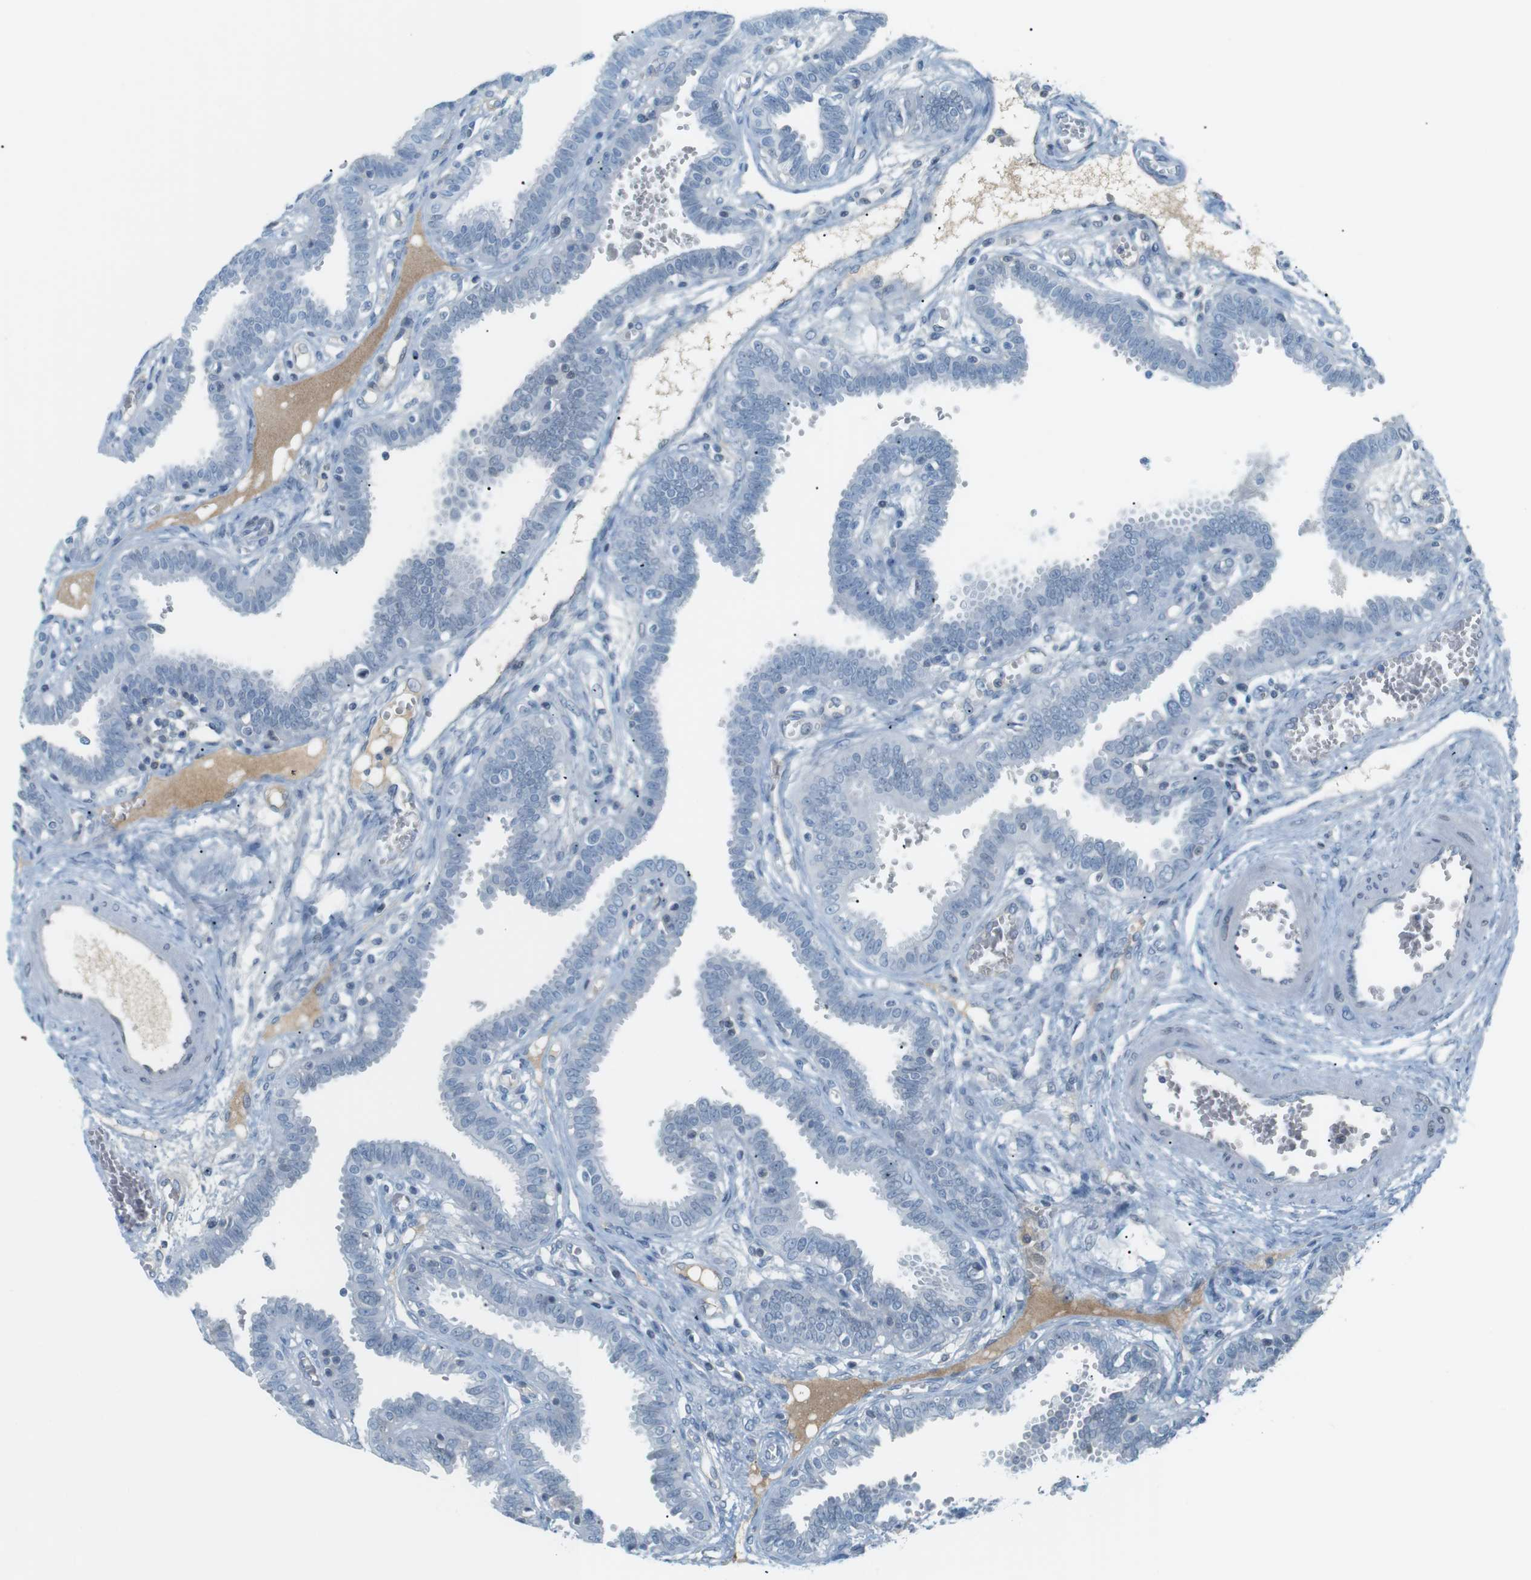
{"staining": {"intensity": "negative", "quantity": "none", "location": "none"}, "tissue": "fallopian tube", "cell_type": "Glandular cells", "image_type": "normal", "snomed": [{"axis": "morphology", "description": "Normal tissue, NOS"}, {"axis": "topography", "description": "Fallopian tube"}], "caption": "This is an immunohistochemistry (IHC) histopathology image of unremarkable fallopian tube. There is no expression in glandular cells.", "gene": "AZGP1", "patient": {"sex": "female", "age": 32}}